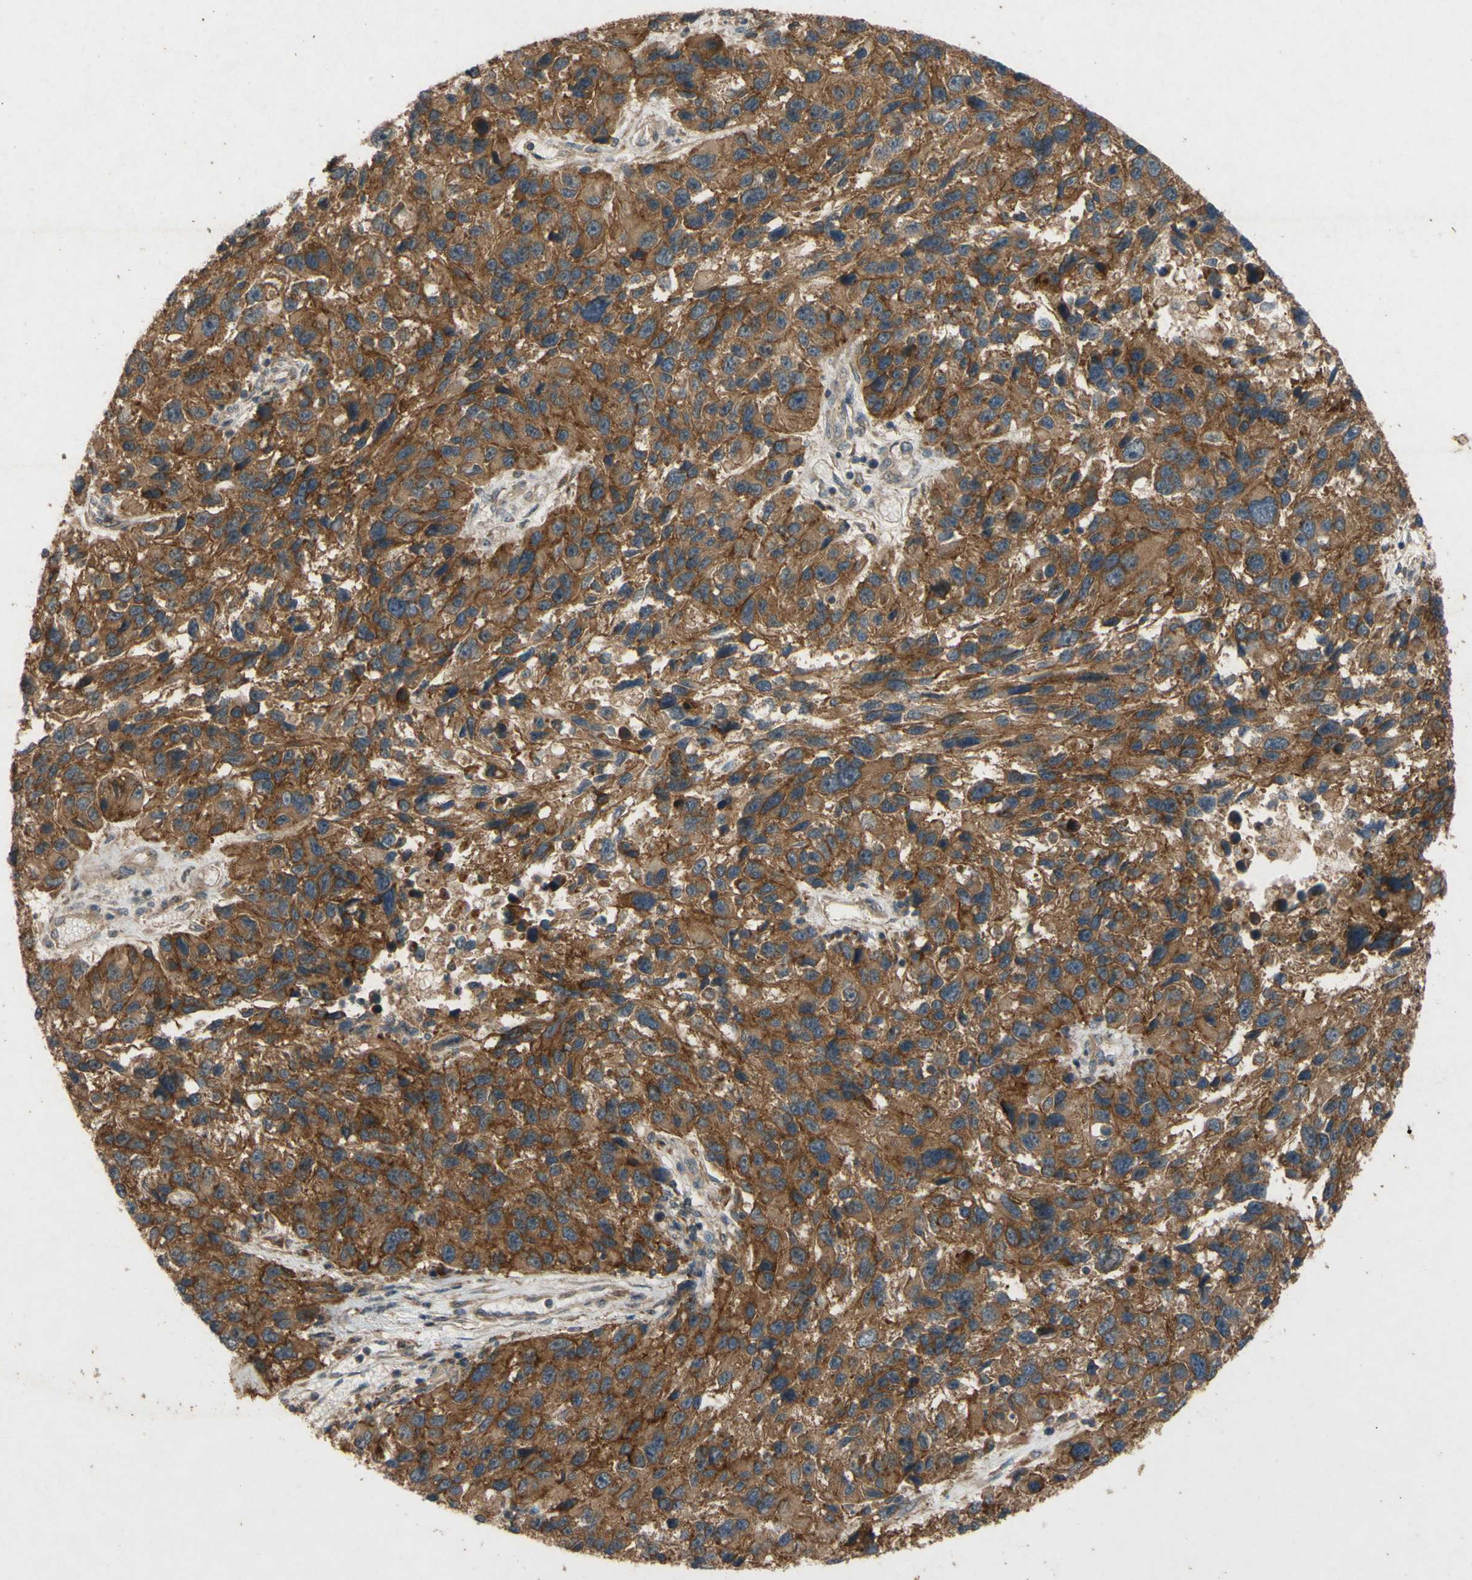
{"staining": {"intensity": "moderate", "quantity": ">75%", "location": "cytoplasmic/membranous"}, "tissue": "melanoma", "cell_type": "Tumor cells", "image_type": "cancer", "snomed": [{"axis": "morphology", "description": "Malignant melanoma, NOS"}, {"axis": "topography", "description": "Skin"}], "caption": "Tumor cells reveal moderate cytoplasmic/membranous staining in approximately >75% of cells in melanoma.", "gene": "ATP6V1F", "patient": {"sex": "male", "age": 53}}